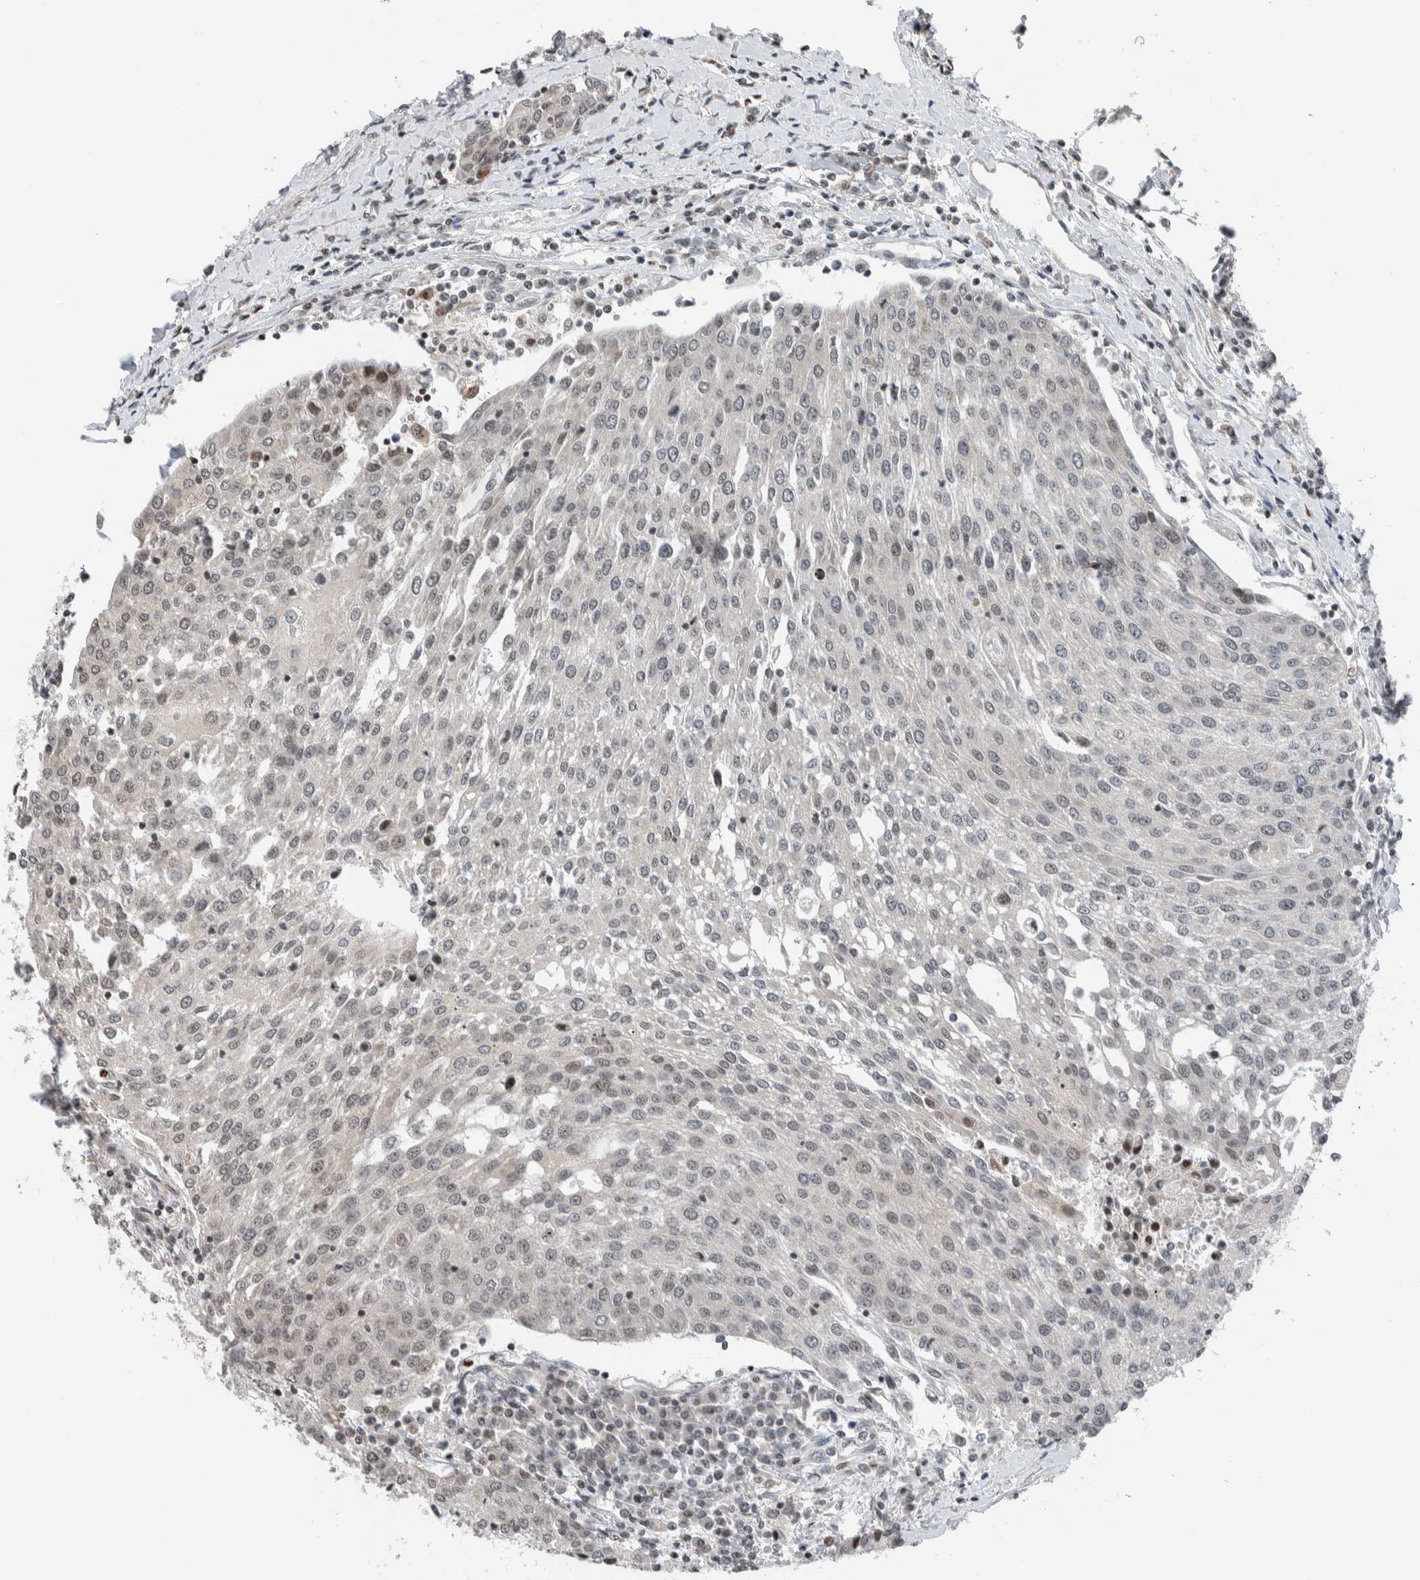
{"staining": {"intensity": "weak", "quantity": "<25%", "location": "nuclear"}, "tissue": "urothelial cancer", "cell_type": "Tumor cells", "image_type": "cancer", "snomed": [{"axis": "morphology", "description": "Urothelial carcinoma, High grade"}, {"axis": "topography", "description": "Urinary bladder"}], "caption": "DAB immunohistochemical staining of human urothelial cancer exhibits no significant expression in tumor cells.", "gene": "NPLOC4", "patient": {"sex": "female", "age": 85}}